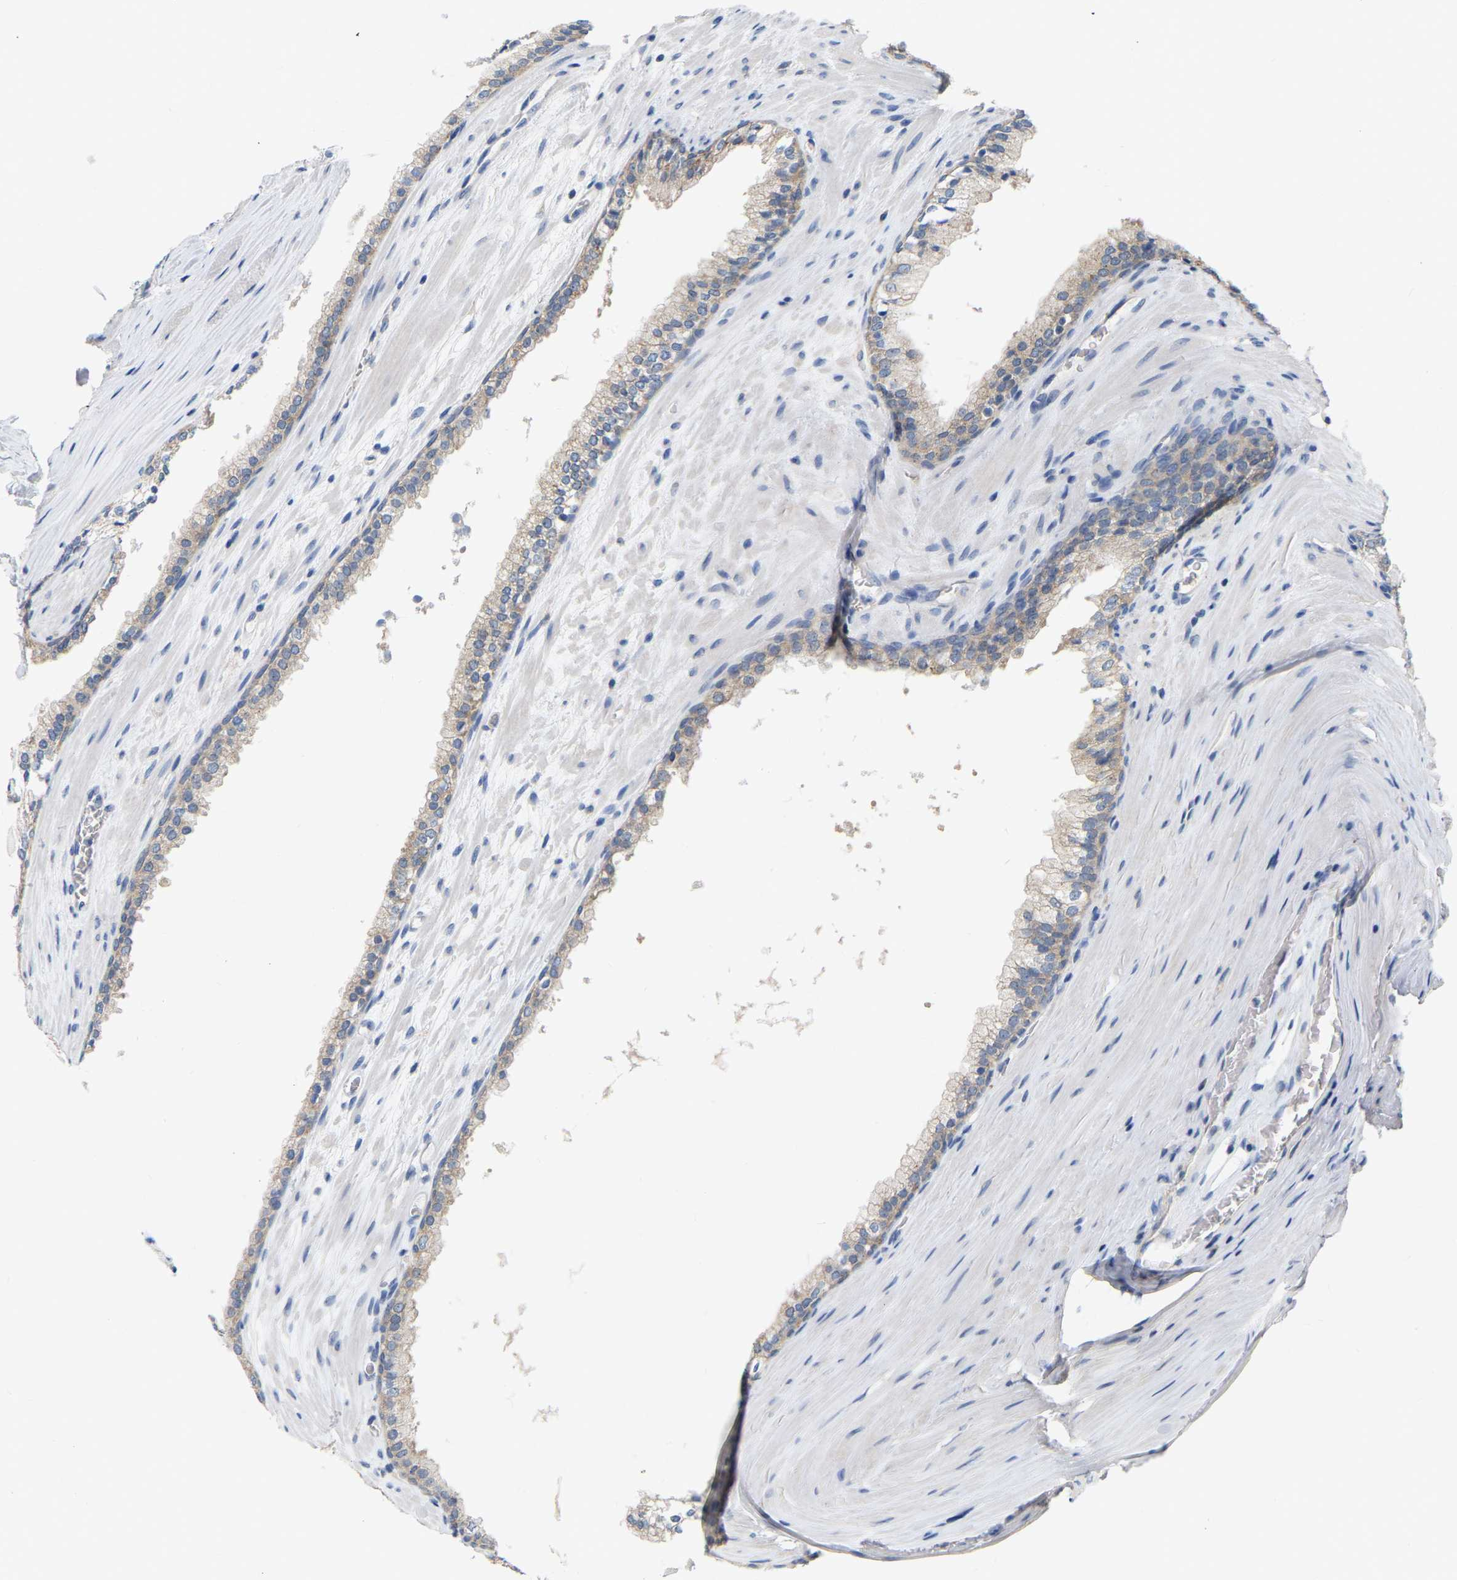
{"staining": {"intensity": "weak", "quantity": ">75%", "location": "cytoplasmic/membranous"}, "tissue": "prostate cancer", "cell_type": "Tumor cells", "image_type": "cancer", "snomed": [{"axis": "morphology", "description": "Adenocarcinoma, Low grade"}, {"axis": "topography", "description": "Prostate"}], "caption": "Immunohistochemistry (IHC) of adenocarcinoma (low-grade) (prostate) shows low levels of weak cytoplasmic/membranous positivity in about >75% of tumor cells.", "gene": "WIPI2", "patient": {"sex": "male", "age": 70}}